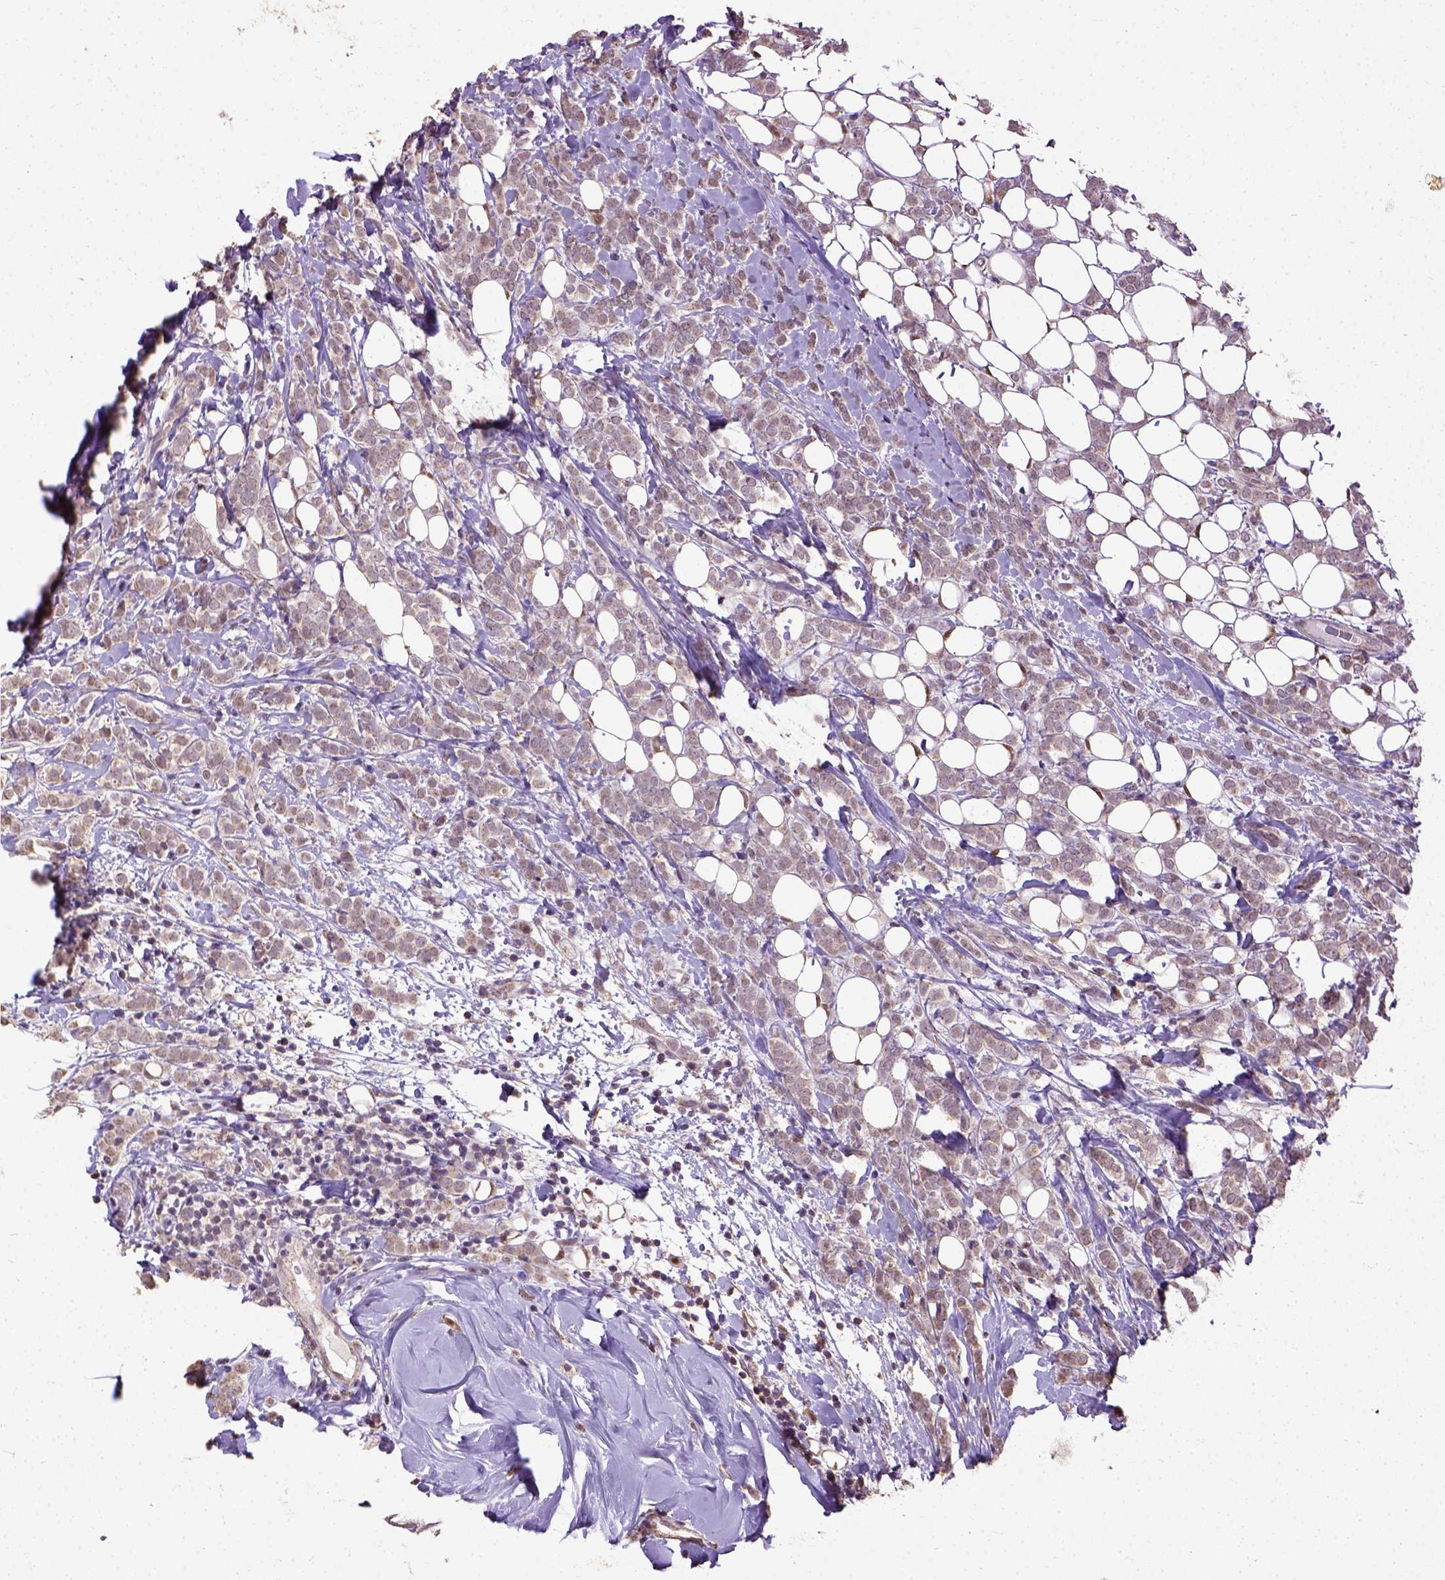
{"staining": {"intensity": "moderate", "quantity": "<25%", "location": "cytoplasmic/membranous"}, "tissue": "breast cancer", "cell_type": "Tumor cells", "image_type": "cancer", "snomed": [{"axis": "morphology", "description": "Lobular carcinoma"}, {"axis": "topography", "description": "Breast"}], "caption": "Breast cancer stained with DAB immunohistochemistry (IHC) exhibits low levels of moderate cytoplasmic/membranous positivity in about <25% of tumor cells.", "gene": "UBA3", "patient": {"sex": "female", "age": 49}}